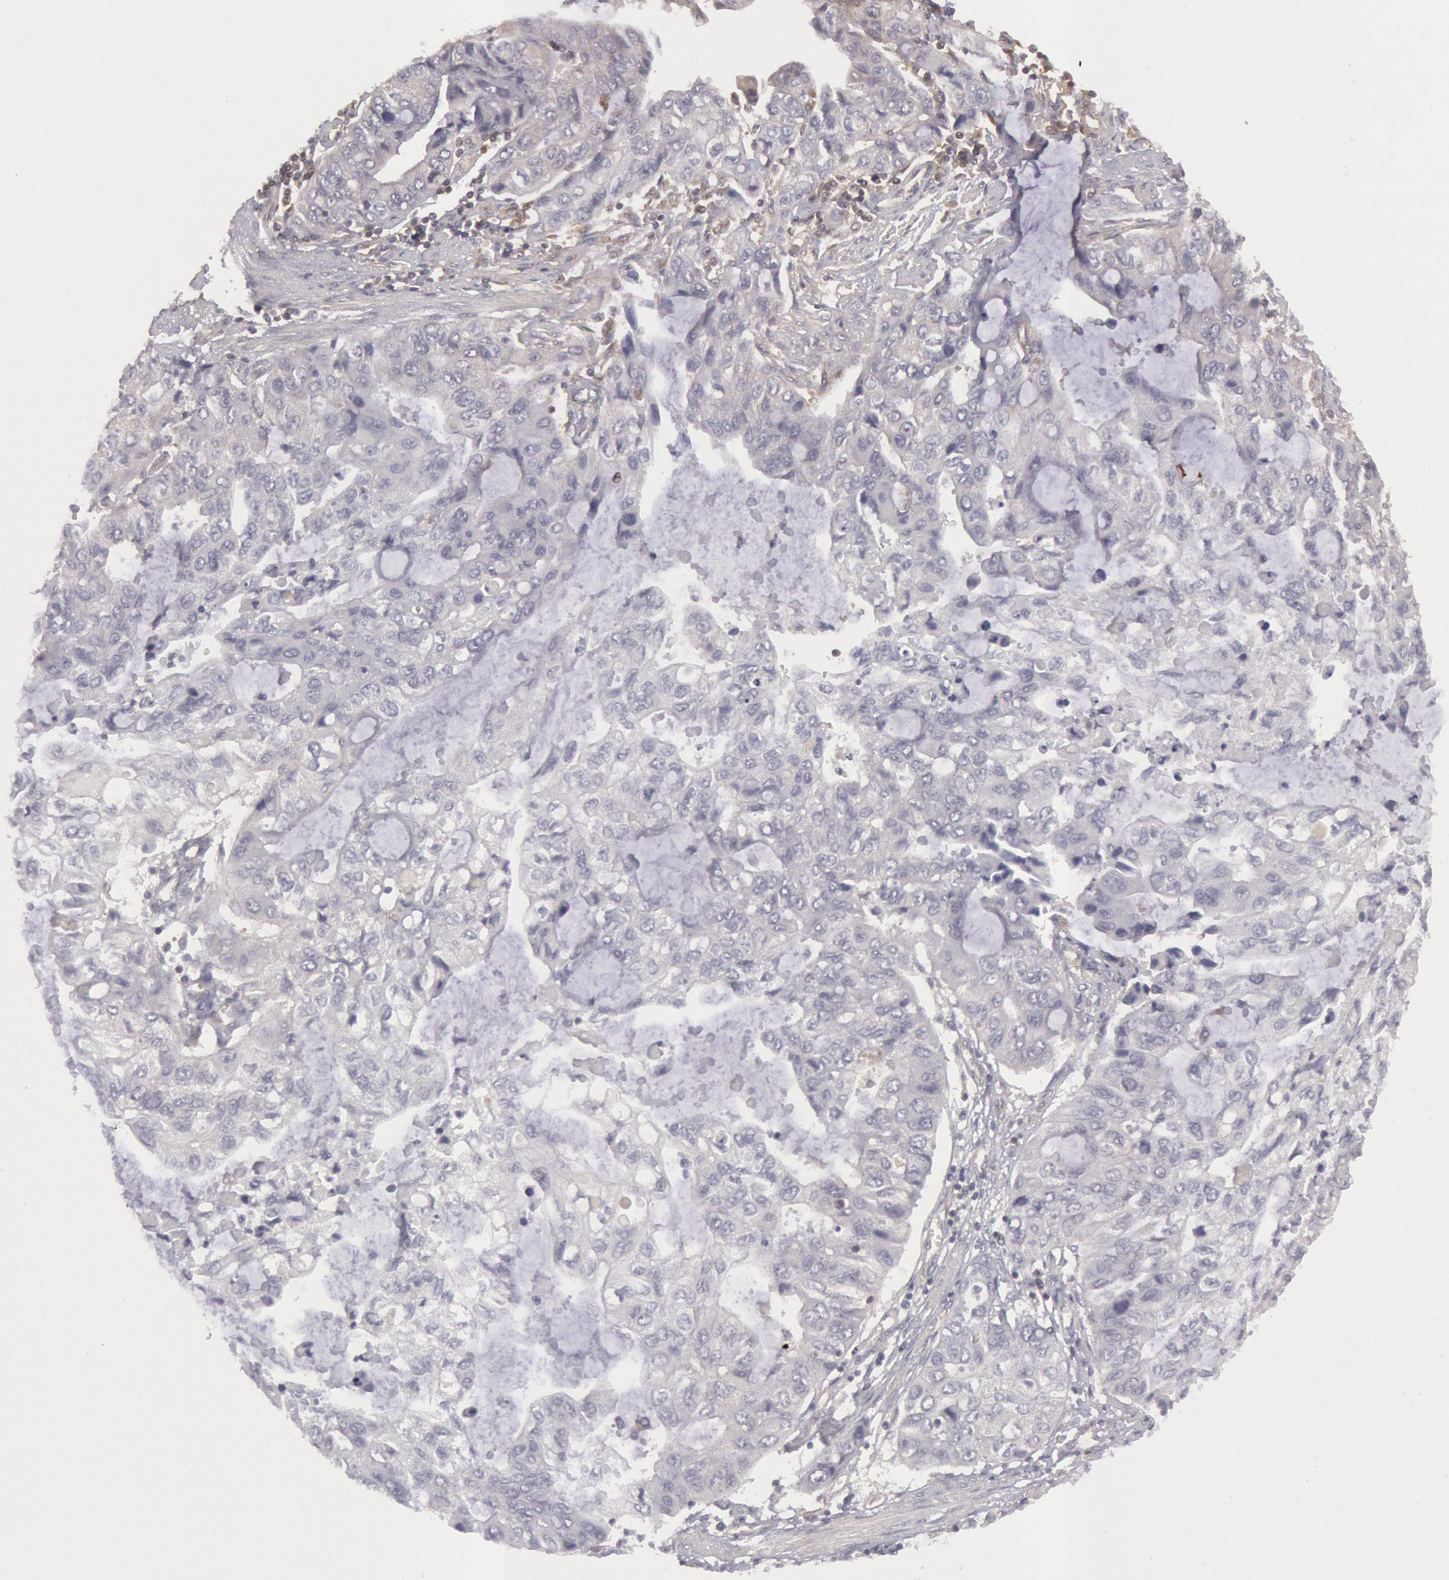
{"staining": {"intensity": "negative", "quantity": "none", "location": "none"}, "tissue": "stomach cancer", "cell_type": "Tumor cells", "image_type": "cancer", "snomed": [{"axis": "morphology", "description": "Adenocarcinoma, NOS"}, {"axis": "topography", "description": "Stomach, upper"}], "caption": "IHC of human stomach cancer (adenocarcinoma) displays no positivity in tumor cells.", "gene": "IKBKB", "patient": {"sex": "female", "age": 52}}